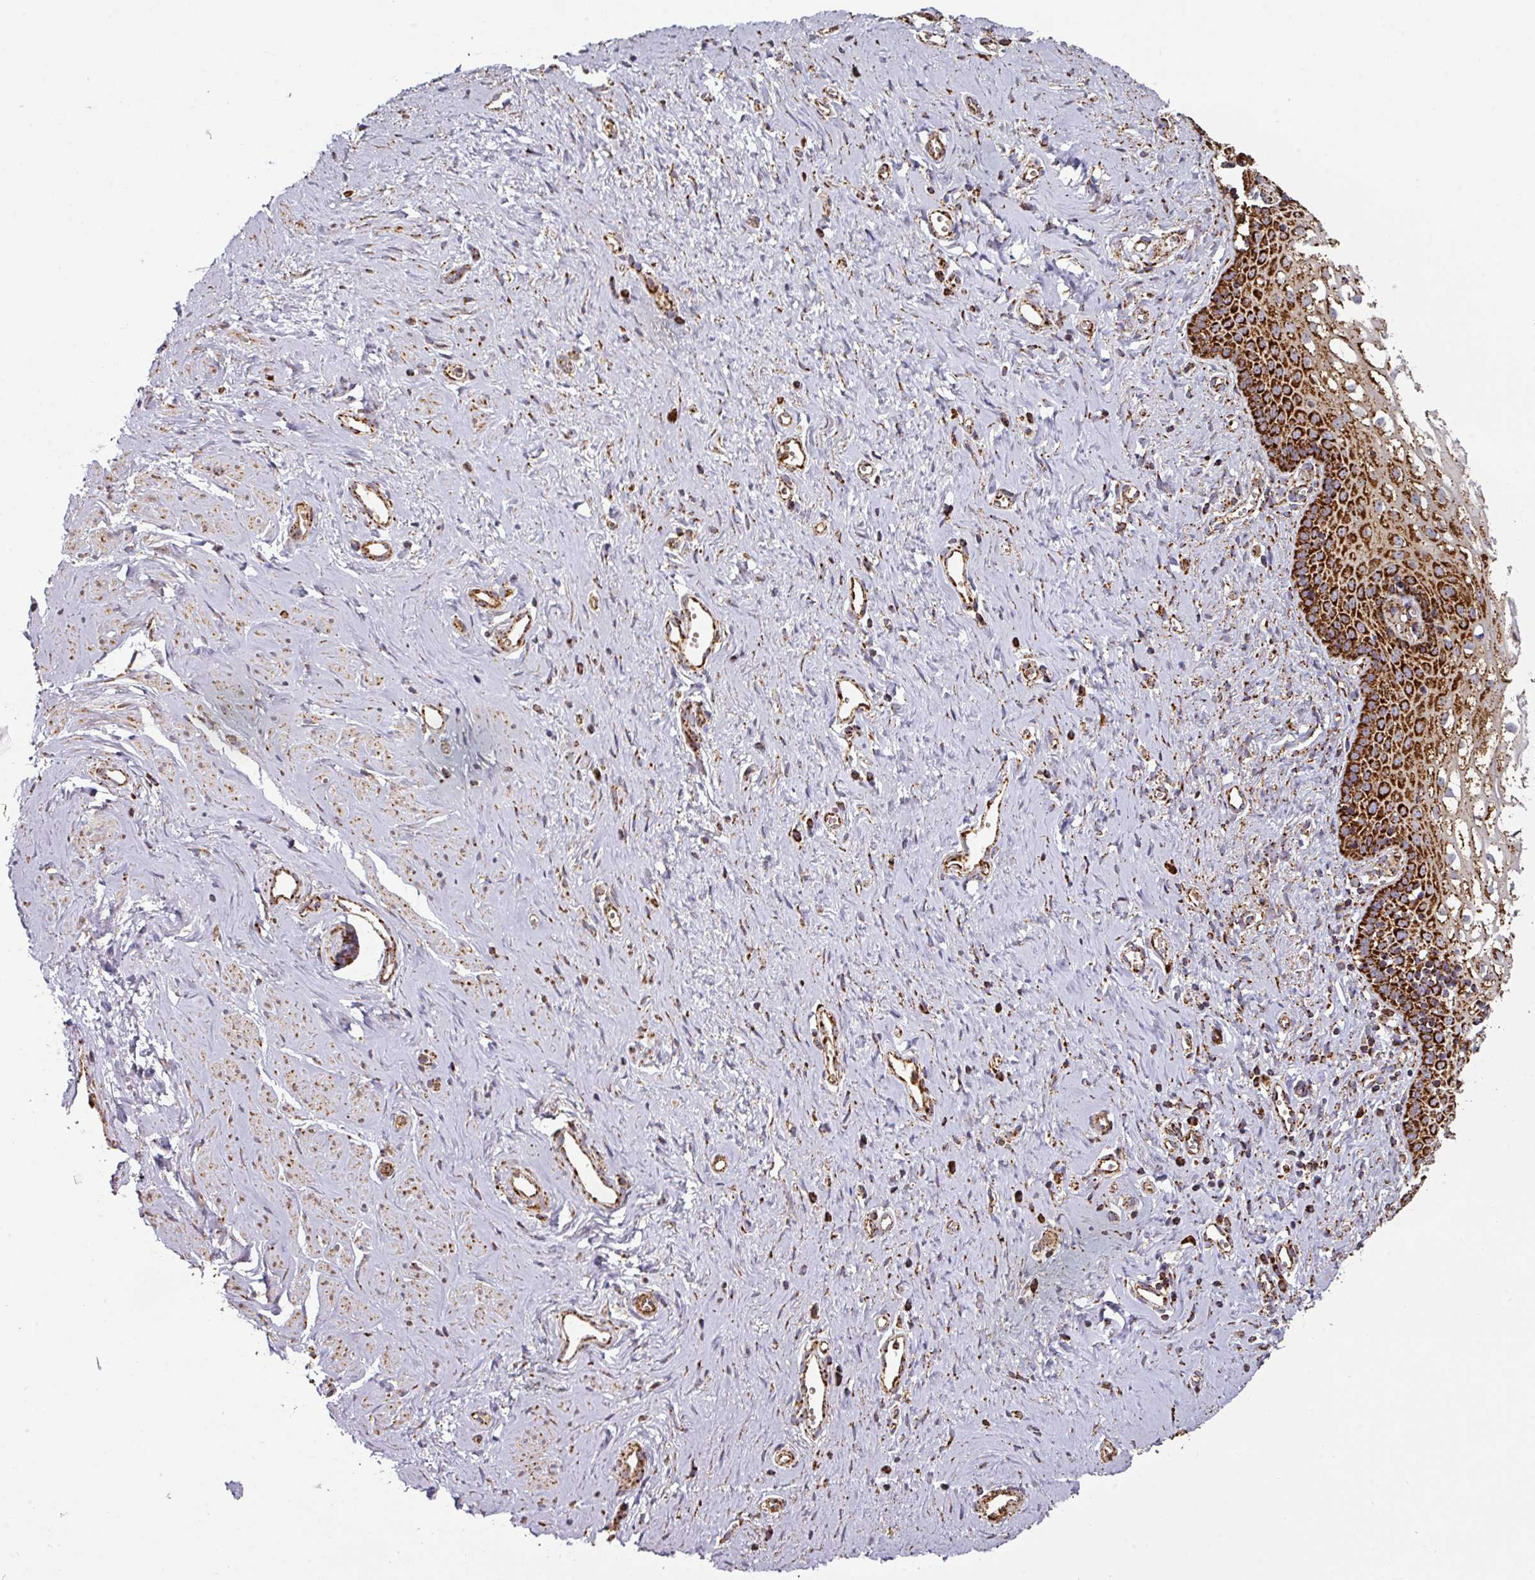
{"staining": {"intensity": "strong", "quantity": ">75%", "location": "cytoplasmic/membranous"}, "tissue": "vagina", "cell_type": "Squamous epithelial cells", "image_type": "normal", "snomed": [{"axis": "morphology", "description": "Normal tissue, NOS"}, {"axis": "topography", "description": "Vagina"}], "caption": "Vagina stained with a brown dye displays strong cytoplasmic/membranous positive expression in approximately >75% of squamous epithelial cells.", "gene": "TRAP1", "patient": {"sex": "female", "age": 59}}